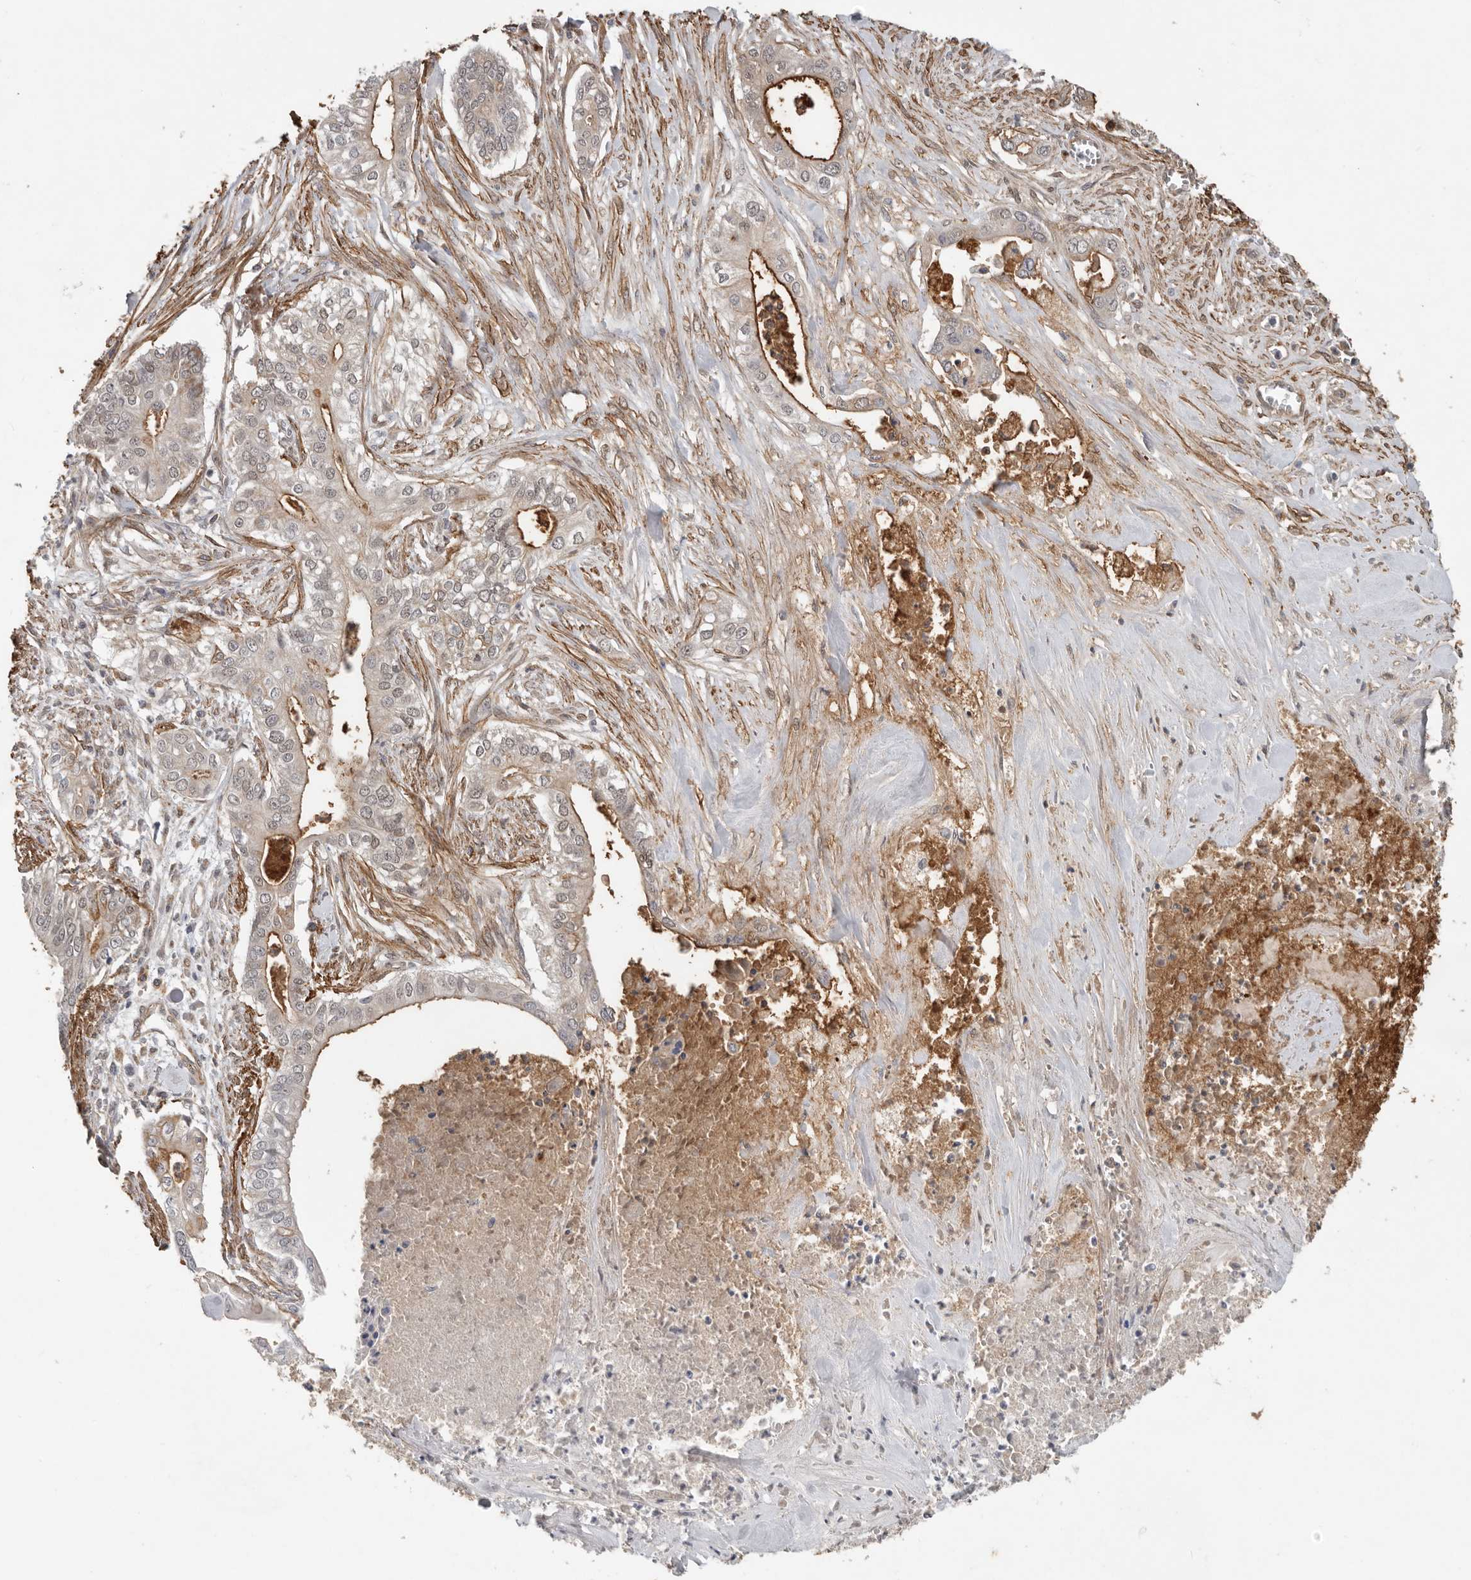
{"staining": {"intensity": "moderate", "quantity": "<25%", "location": "cytoplasmic/membranous"}, "tissue": "pancreatic cancer", "cell_type": "Tumor cells", "image_type": "cancer", "snomed": [{"axis": "morphology", "description": "Adenocarcinoma, NOS"}, {"axis": "topography", "description": "Pancreas"}], "caption": "Pancreatic cancer (adenocarcinoma) stained with DAB IHC displays low levels of moderate cytoplasmic/membranous expression in approximately <25% of tumor cells. (DAB IHC with brightfield microscopy, high magnification).", "gene": "RNF157", "patient": {"sex": "female", "age": 78}}